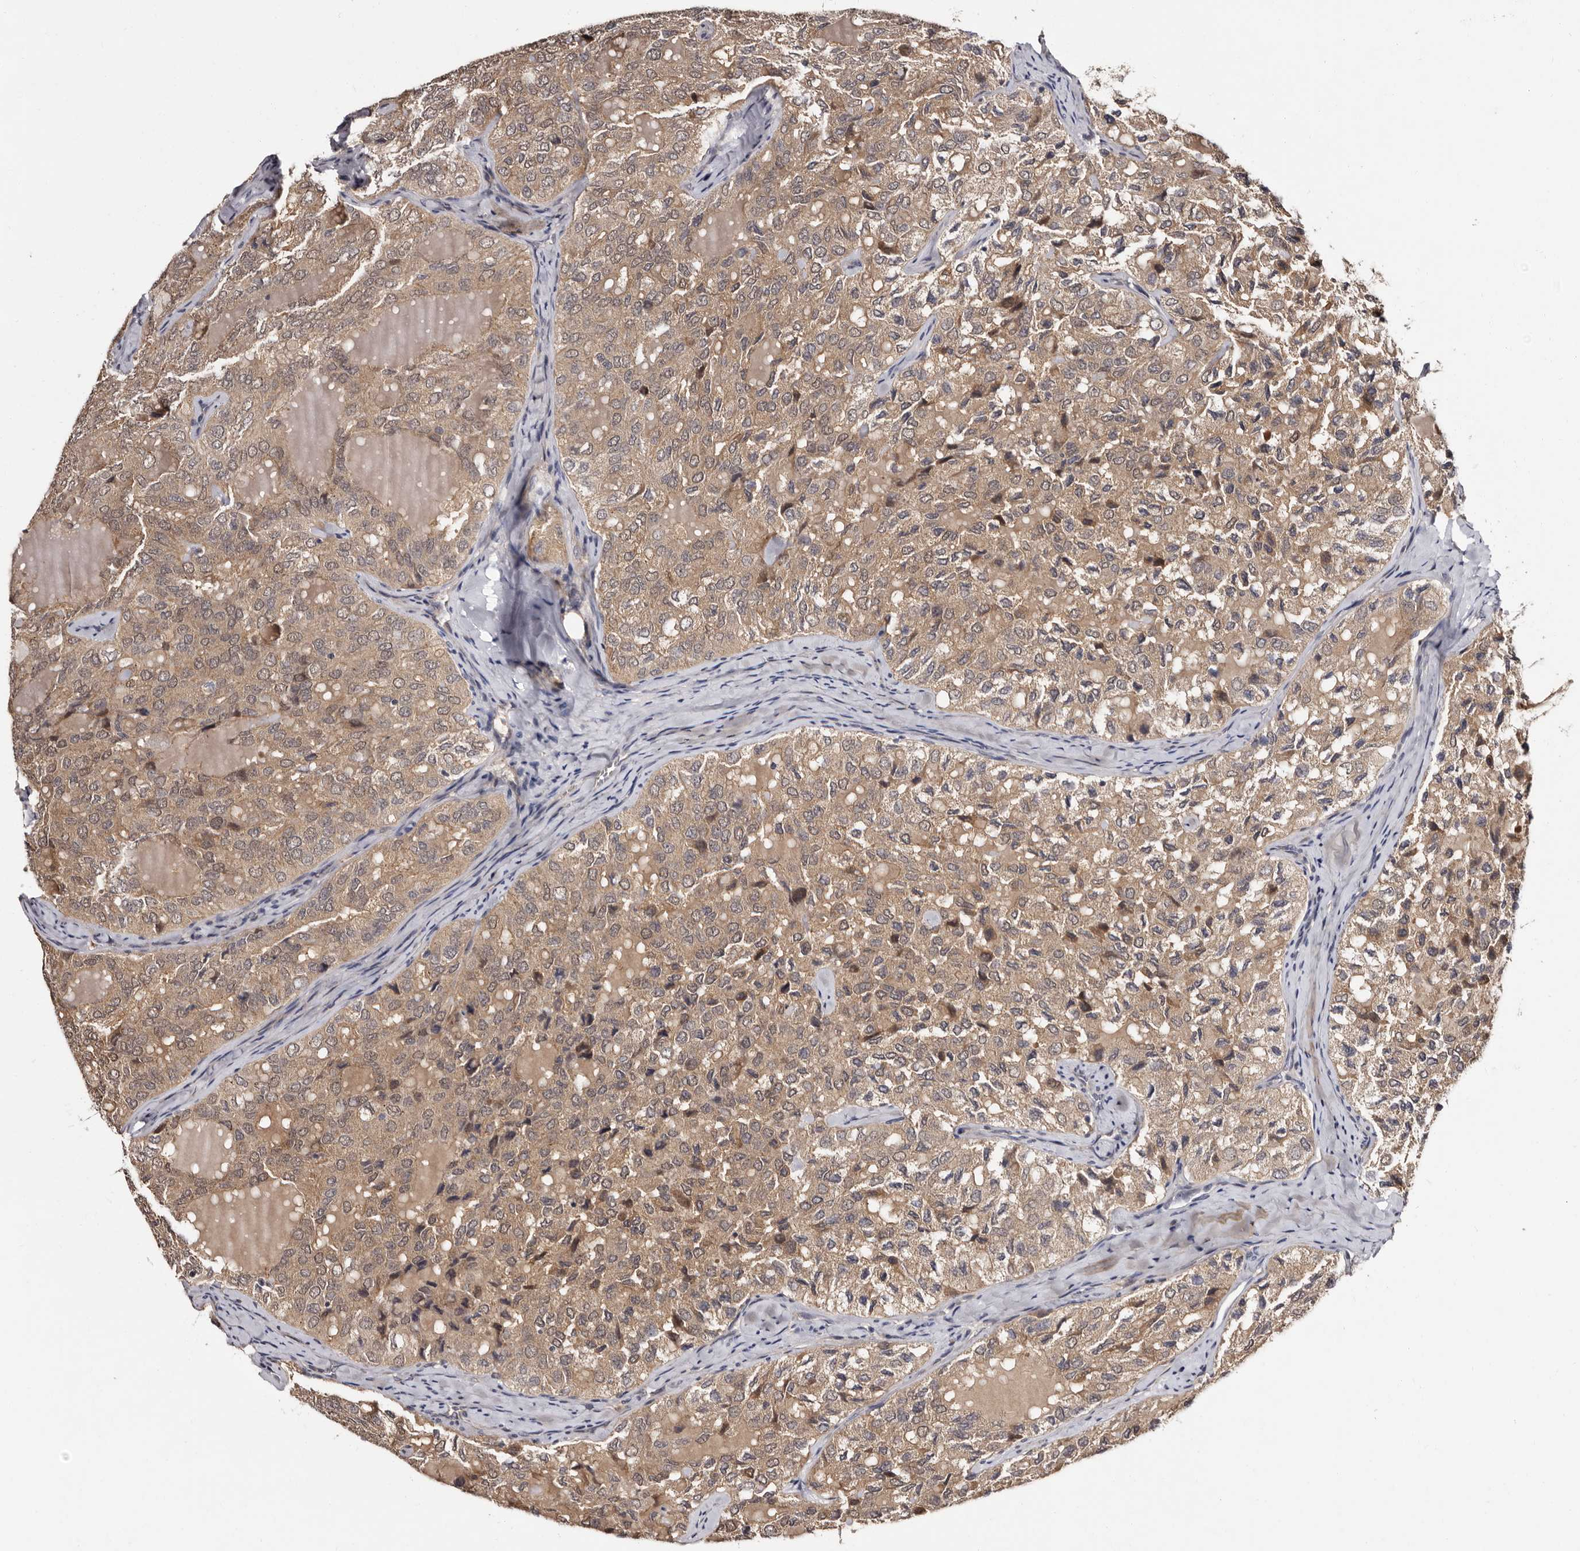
{"staining": {"intensity": "moderate", "quantity": ">75%", "location": "cytoplasmic/membranous,nuclear"}, "tissue": "thyroid cancer", "cell_type": "Tumor cells", "image_type": "cancer", "snomed": [{"axis": "morphology", "description": "Follicular adenoma carcinoma, NOS"}, {"axis": "topography", "description": "Thyroid gland"}], "caption": "A high-resolution histopathology image shows immunohistochemistry staining of follicular adenoma carcinoma (thyroid), which shows moderate cytoplasmic/membranous and nuclear expression in approximately >75% of tumor cells.", "gene": "DNPH1", "patient": {"sex": "male", "age": 75}}